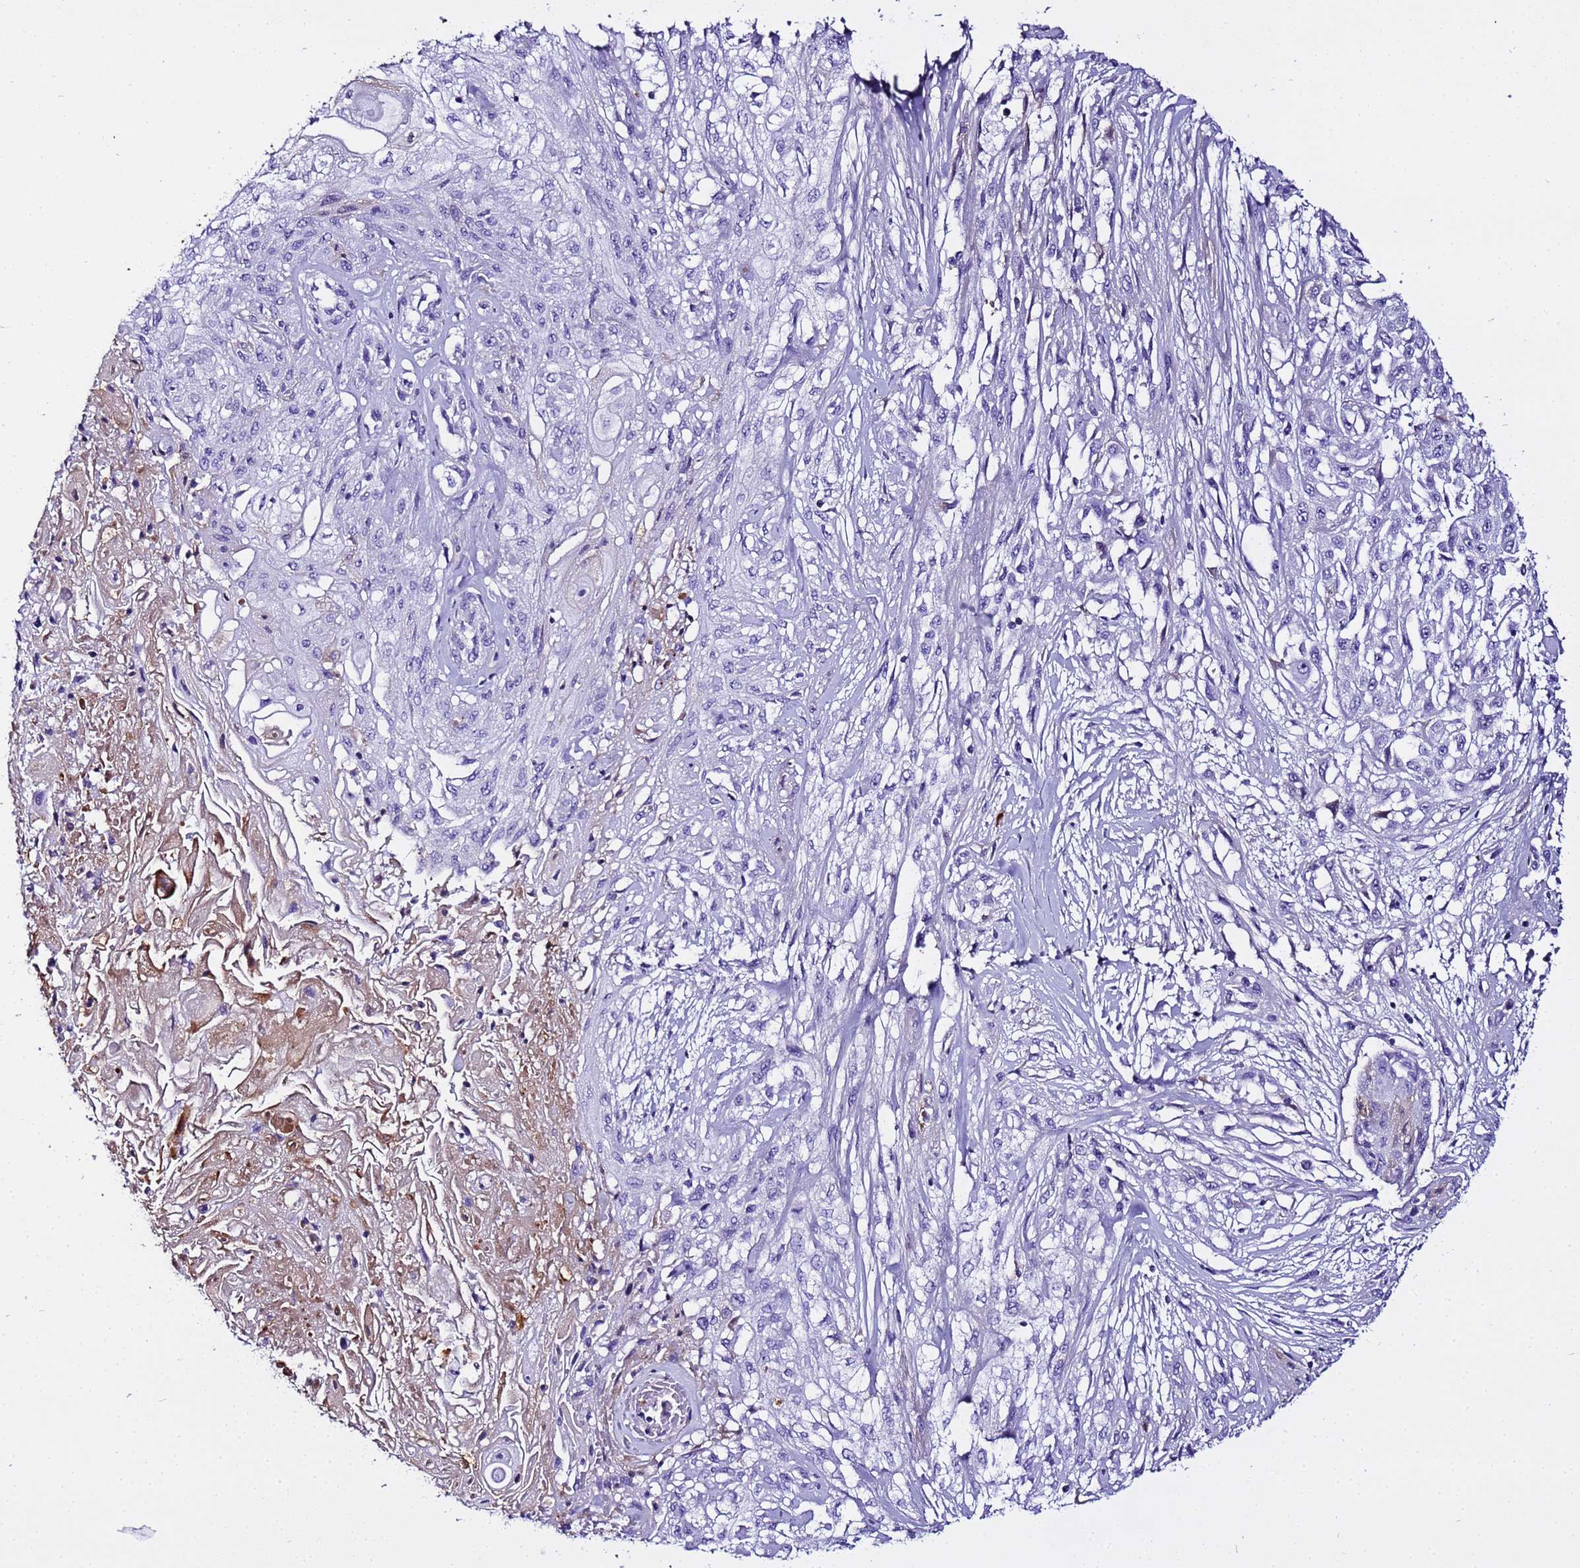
{"staining": {"intensity": "negative", "quantity": "none", "location": "none"}, "tissue": "skin cancer", "cell_type": "Tumor cells", "image_type": "cancer", "snomed": [{"axis": "morphology", "description": "Squamous cell carcinoma, NOS"}, {"axis": "morphology", "description": "Squamous cell carcinoma, metastatic, NOS"}, {"axis": "topography", "description": "Skin"}, {"axis": "topography", "description": "Lymph node"}], "caption": "IHC micrograph of neoplastic tissue: human skin cancer (metastatic squamous cell carcinoma) stained with DAB exhibits no significant protein expression in tumor cells.", "gene": "CFHR2", "patient": {"sex": "male", "age": 75}}